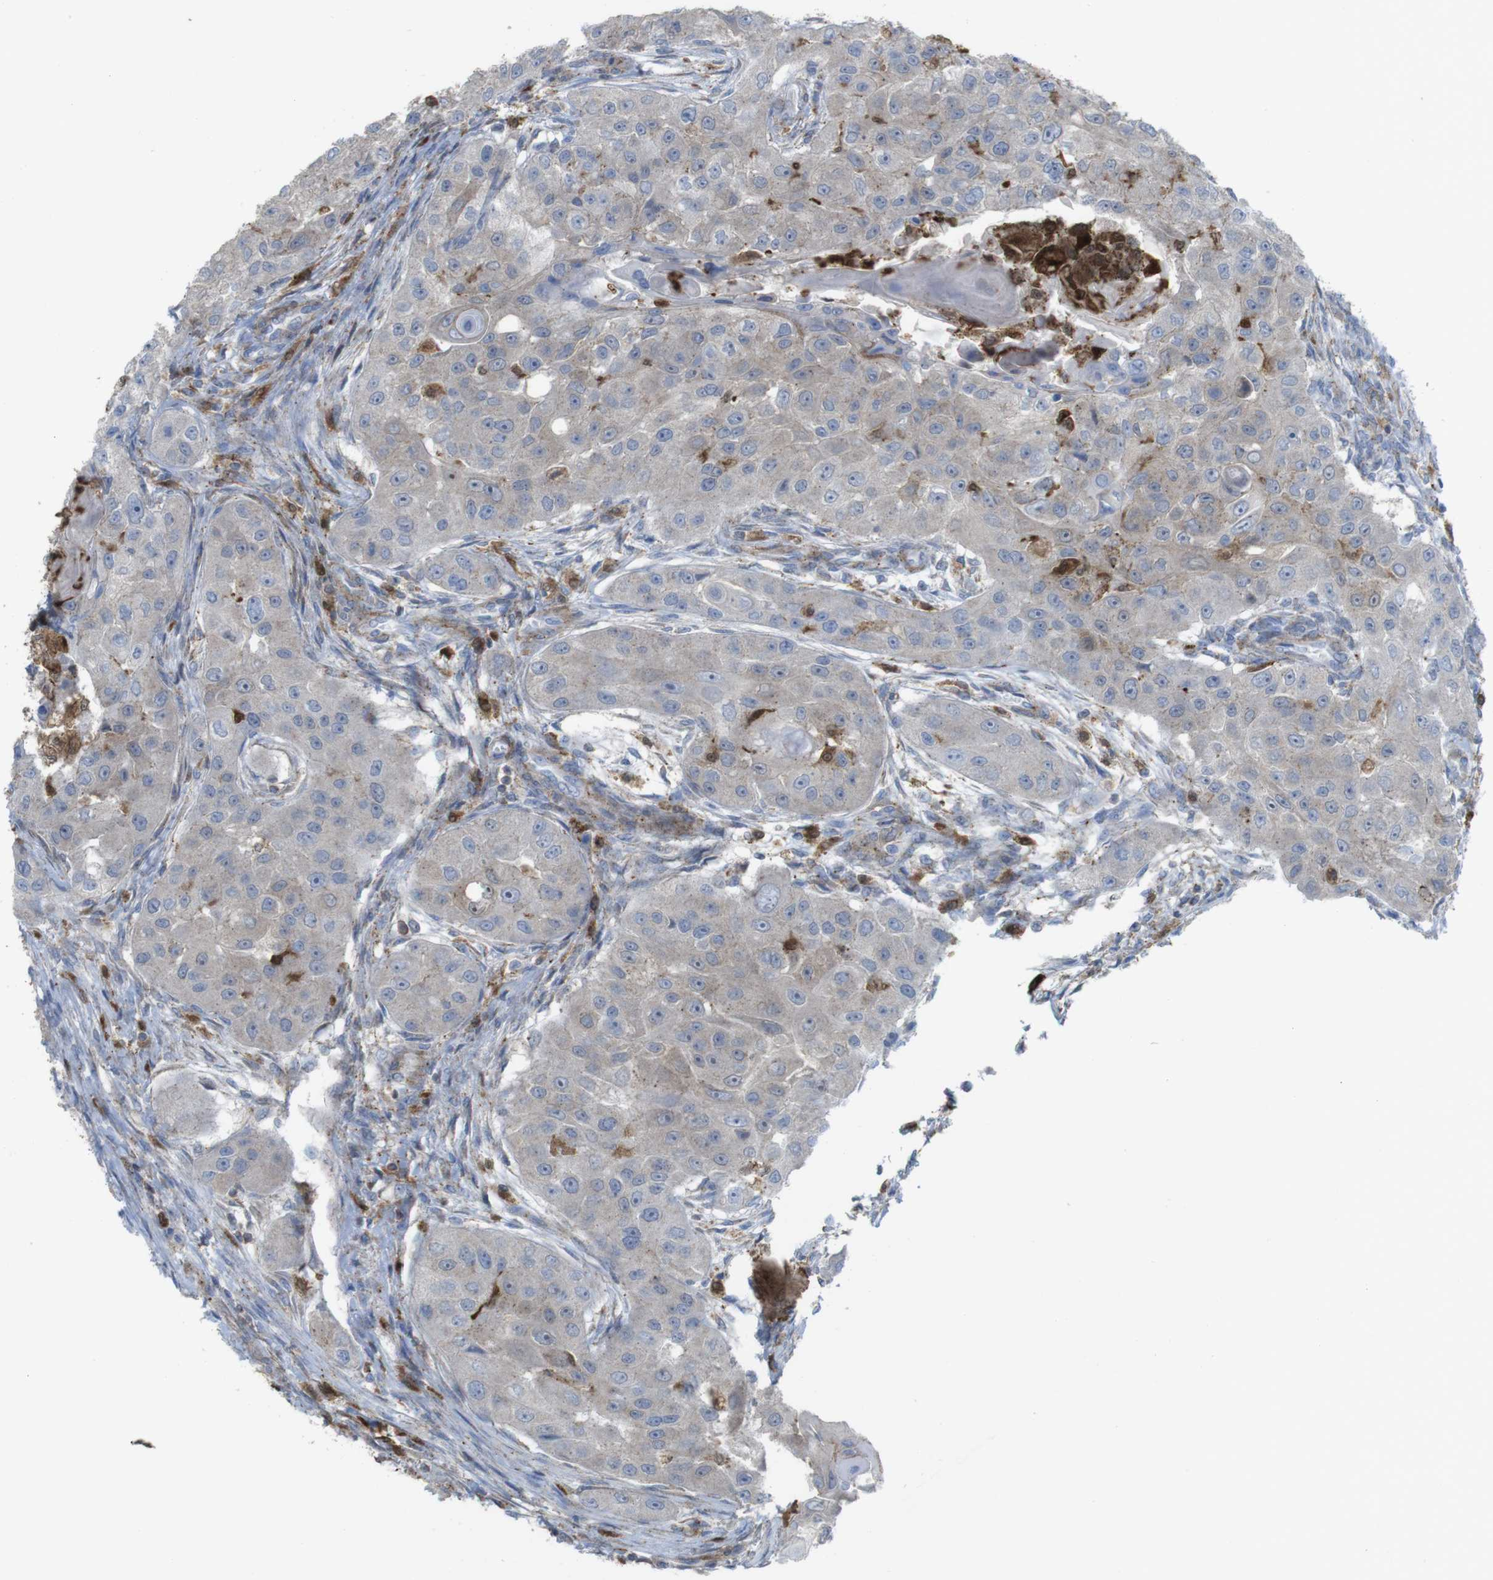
{"staining": {"intensity": "weak", "quantity": ">75%", "location": "cytoplasmic/membranous"}, "tissue": "head and neck cancer", "cell_type": "Tumor cells", "image_type": "cancer", "snomed": [{"axis": "morphology", "description": "Normal tissue, NOS"}, {"axis": "morphology", "description": "Squamous cell carcinoma, NOS"}, {"axis": "topography", "description": "Skeletal muscle"}, {"axis": "topography", "description": "Head-Neck"}], "caption": "IHC (DAB) staining of head and neck squamous cell carcinoma reveals weak cytoplasmic/membranous protein positivity in approximately >75% of tumor cells.", "gene": "PRKCD", "patient": {"sex": "male", "age": 51}}